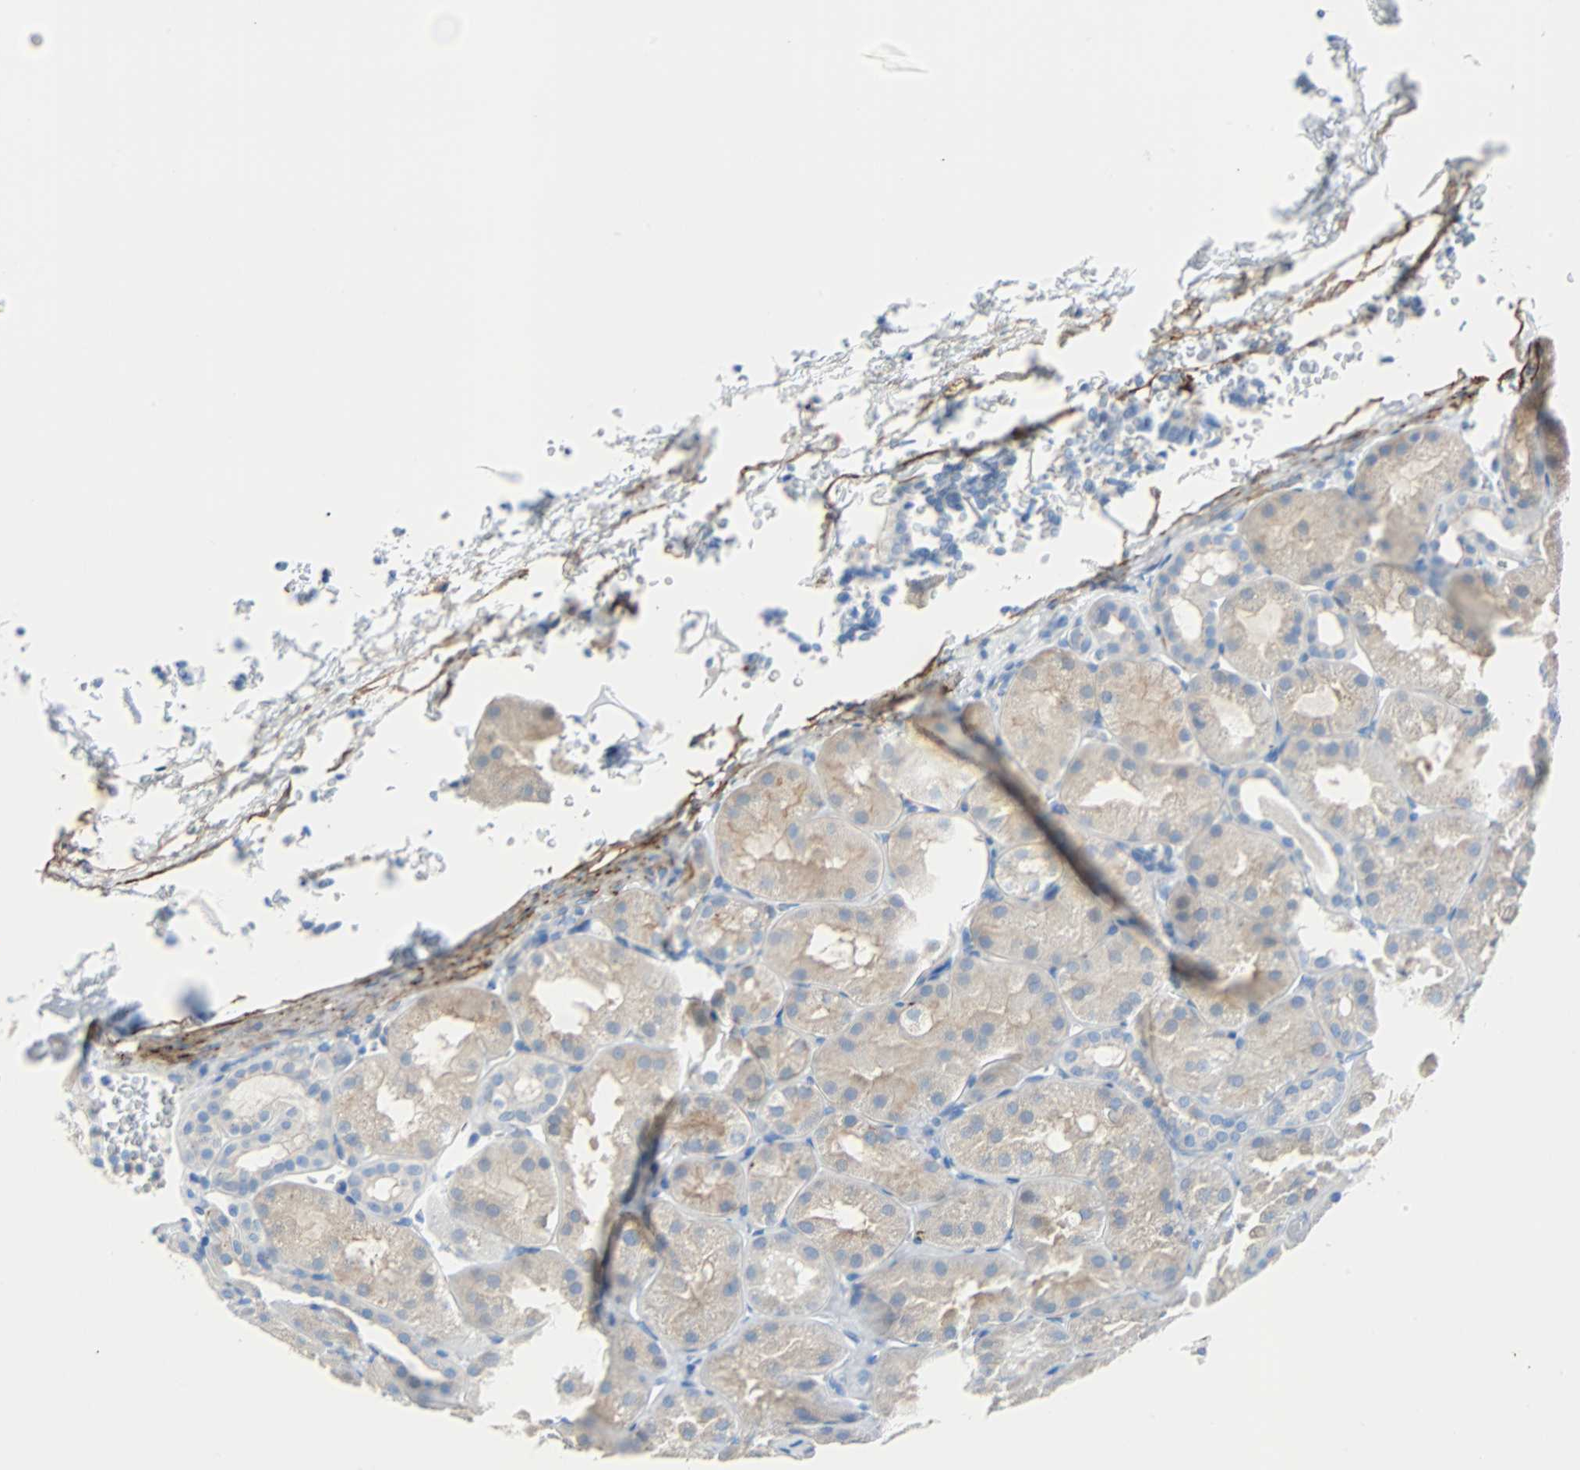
{"staining": {"intensity": "negative", "quantity": "none", "location": "none"}, "tissue": "kidney", "cell_type": "Cells in glomeruli", "image_type": "normal", "snomed": [{"axis": "morphology", "description": "Normal tissue, NOS"}, {"axis": "topography", "description": "Kidney"}], "caption": "Immunohistochemistry photomicrograph of benign human kidney stained for a protein (brown), which reveals no positivity in cells in glomeruli. (DAB (3,3'-diaminobenzidine) immunohistochemistry visualized using brightfield microscopy, high magnification).", "gene": "PDPN", "patient": {"sex": "male", "age": 28}}